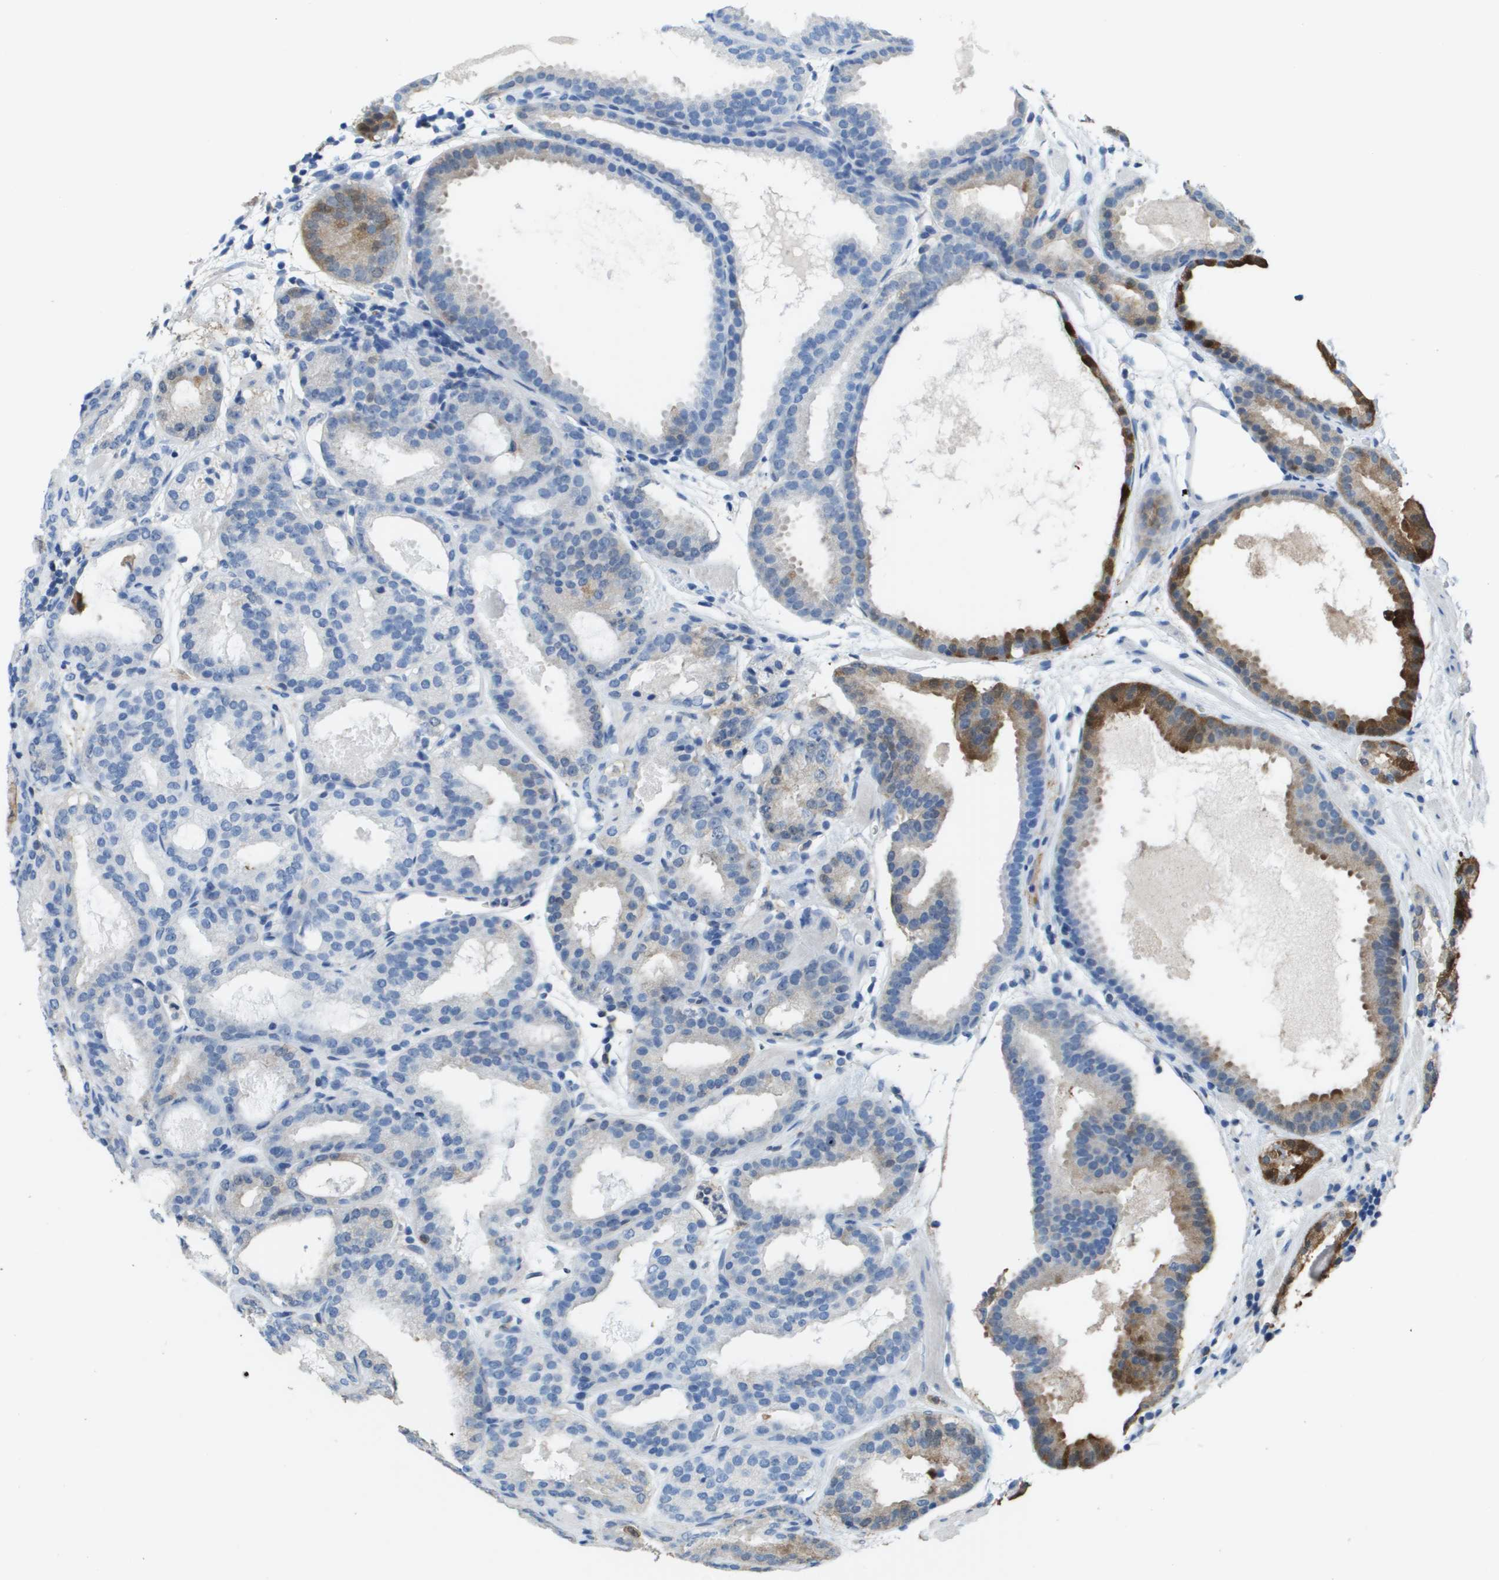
{"staining": {"intensity": "strong", "quantity": "25%-75%", "location": "cytoplasmic/membranous"}, "tissue": "prostate cancer", "cell_type": "Tumor cells", "image_type": "cancer", "snomed": [{"axis": "morphology", "description": "Adenocarcinoma, Low grade"}, {"axis": "topography", "description": "Prostate"}], "caption": "Immunohistochemical staining of human adenocarcinoma (low-grade) (prostate) displays high levels of strong cytoplasmic/membranous positivity in approximately 25%-75% of tumor cells.", "gene": "FABP5", "patient": {"sex": "male", "age": 69}}